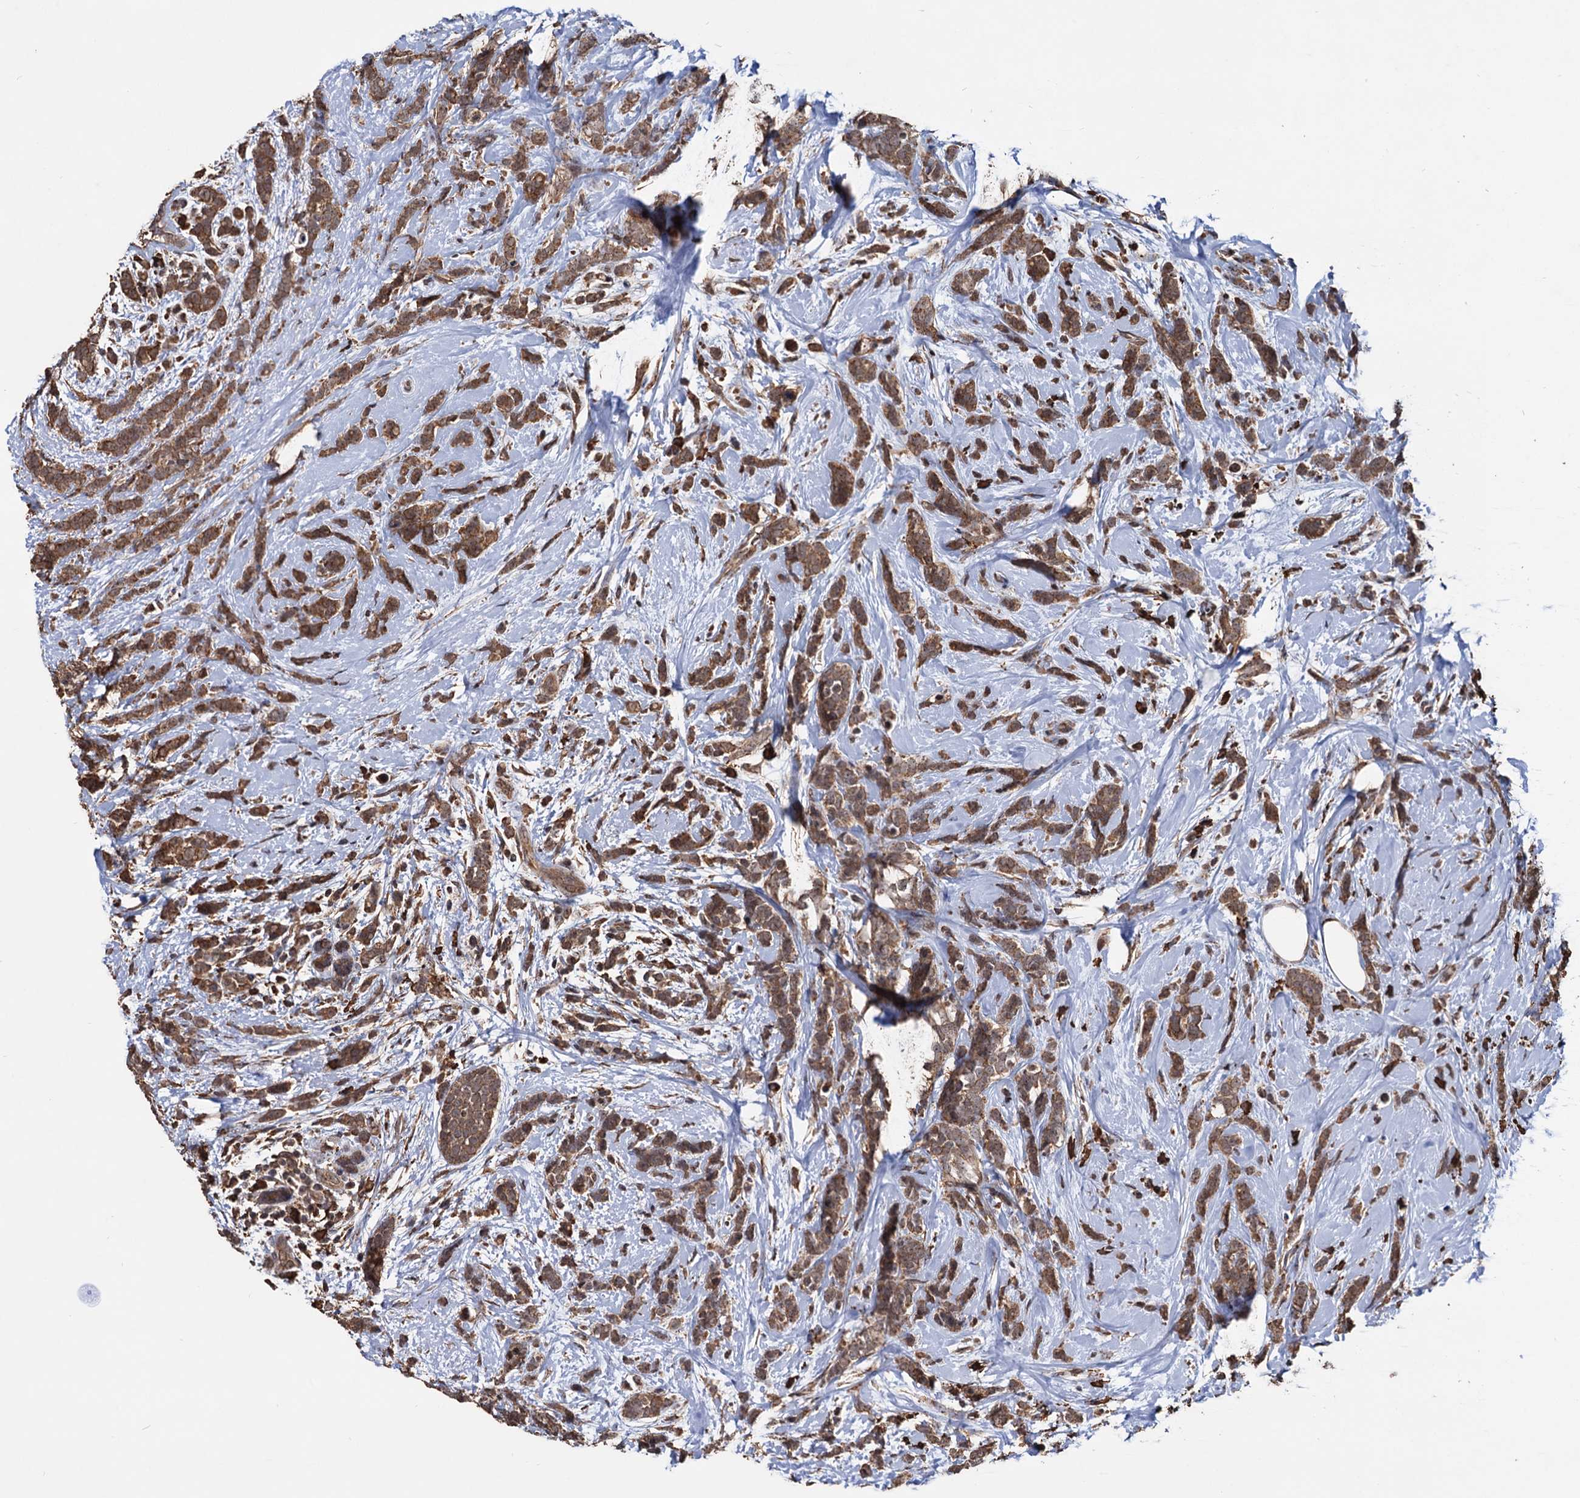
{"staining": {"intensity": "moderate", "quantity": ">75%", "location": "cytoplasmic/membranous"}, "tissue": "breast cancer", "cell_type": "Tumor cells", "image_type": "cancer", "snomed": [{"axis": "morphology", "description": "Lobular carcinoma"}, {"axis": "topography", "description": "Breast"}], "caption": "IHC (DAB) staining of lobular carcinoma (breast) exhibits moderate cytoplasmic/membranous protein positivity in about >75% of tumor cells.", "gene": "TBC1D12", "patient": {"sex": "female", "age": 58}}